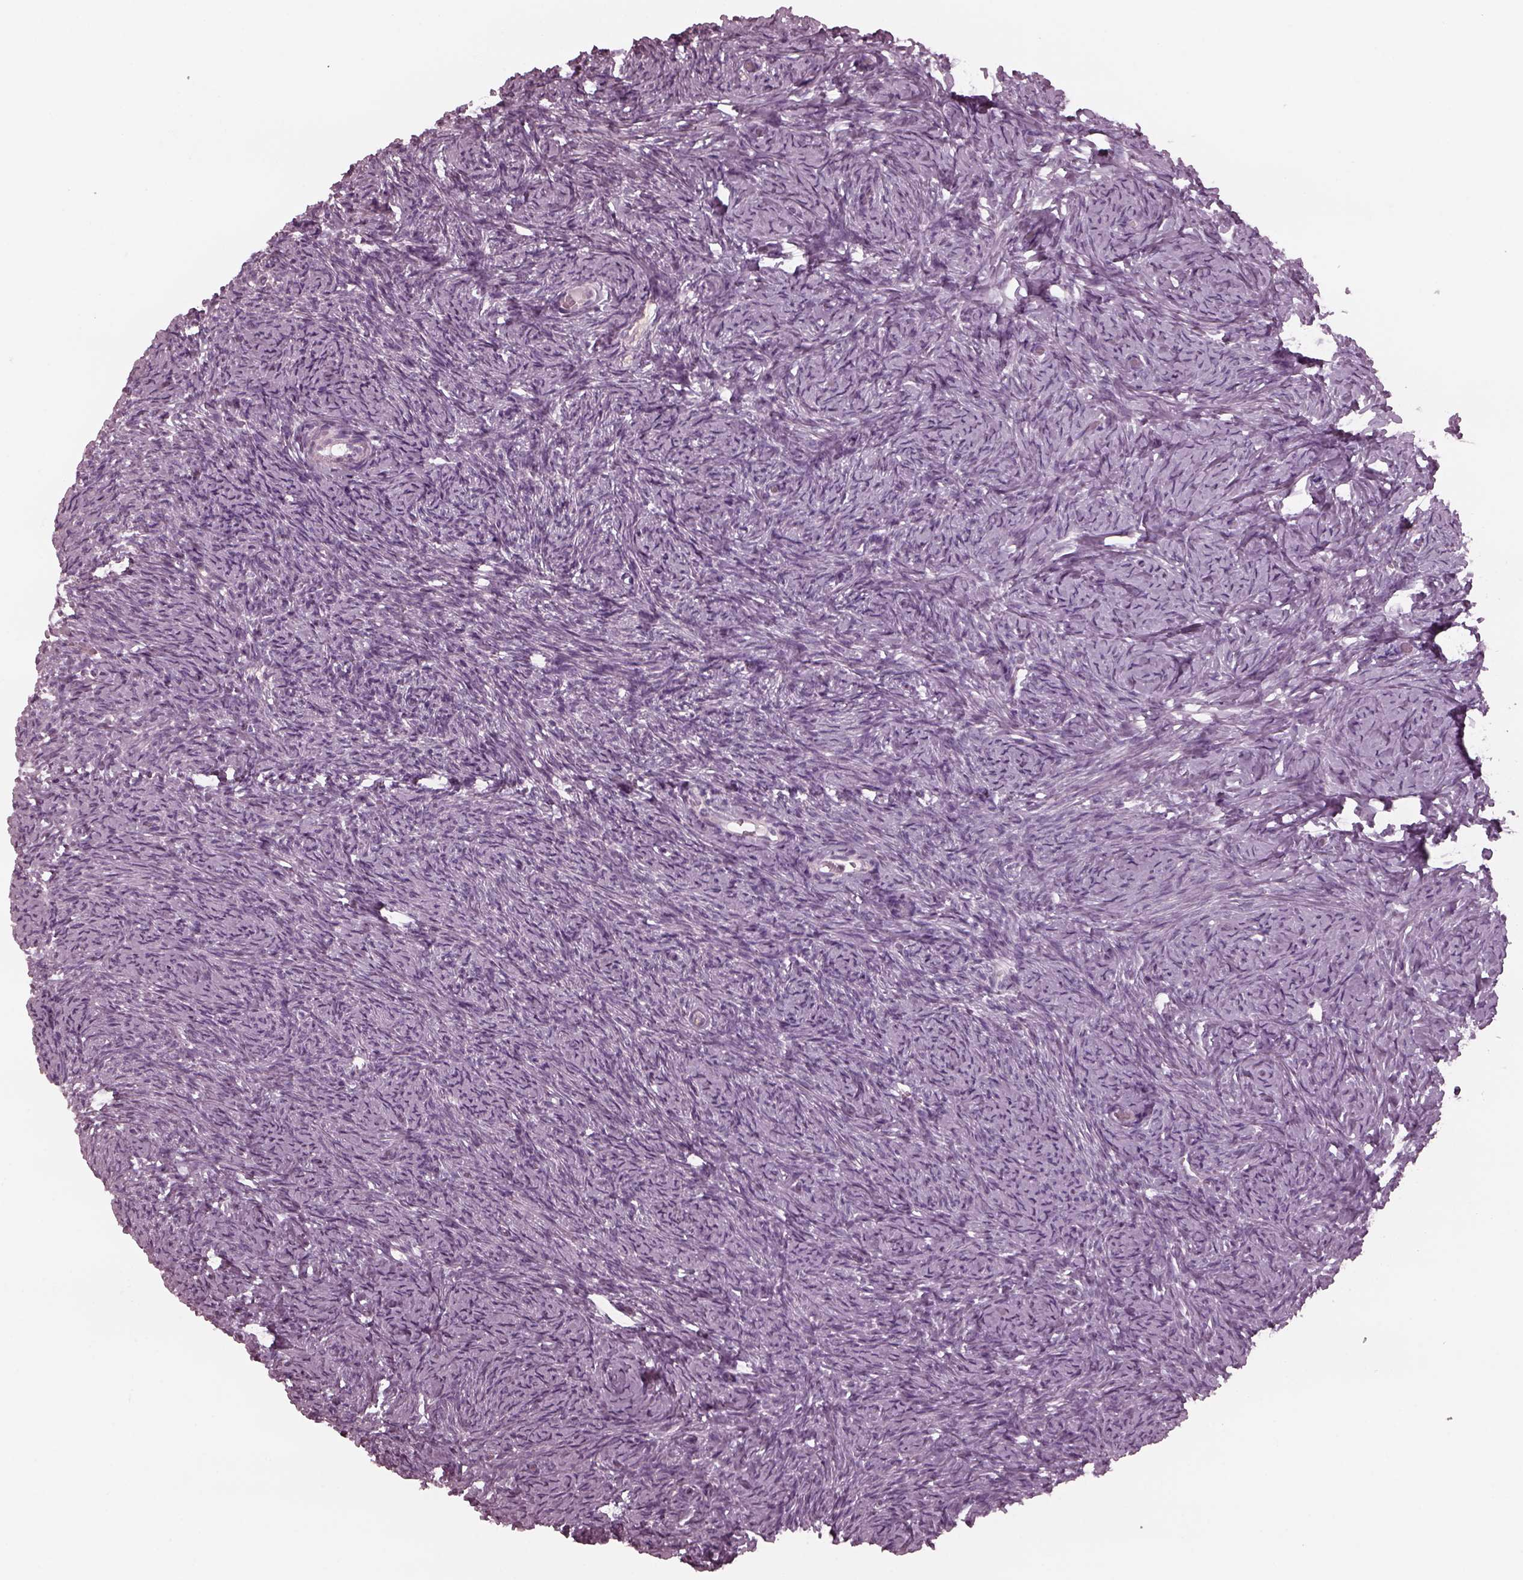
{"staining": {"intensity": "negative", "quantity": "none", "location": "none"}, "tissue": "ovary", "cell_type": "Follicle cells", "image_type": "normal", "snomed": [{"axis": "morphology", "description": "Normal tissue, NOS"}, {"axis": "topography", "description": "Ovary"}], "caption": "Histopathology image shows no protein staining in follicle cells of unremarkable ovary. Nuclei are stained in blue.", "gene": "YY2", "patient": {"sex": "female", "age": 39}}